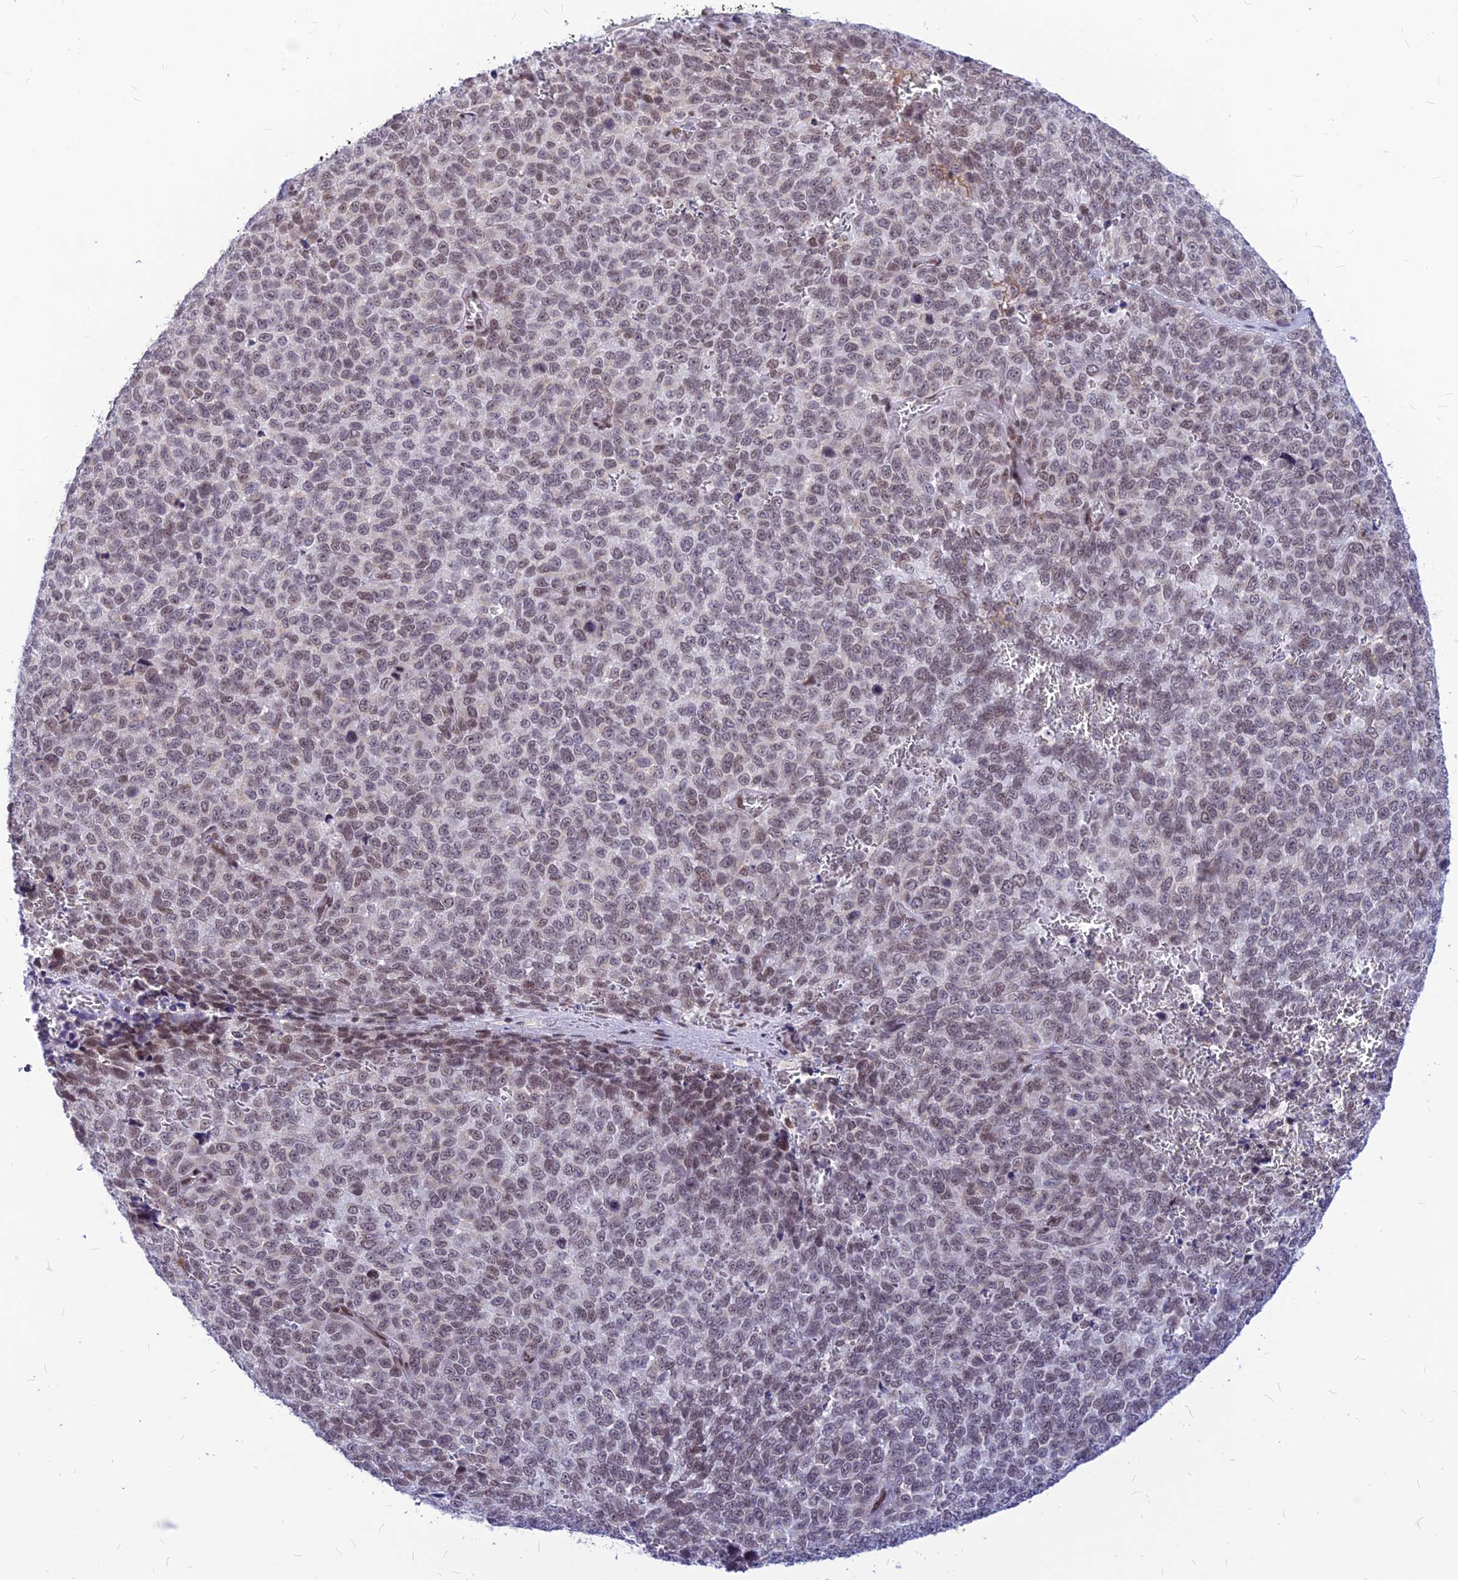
{"staining": {"intensity": "weak", "quantity": ">75%", "location": "nuclear"}, "tissue": "melanoma", "cell_type": "Tumor cells", "image_type": "cancer", "snomed": [{"axis": "morphology", "description": "Malignant melanoma, NOS"}, {"axis": "topography", "description": "Nose, NOS"}], "caption": "There is low levels of weak nuclear positivity in tumor cells of malignant melanoma, as demonstrated by immunohistochemical staining (brown color).", "gene": "KCTD13", "patient": {"sex": "female", "age": 48}}